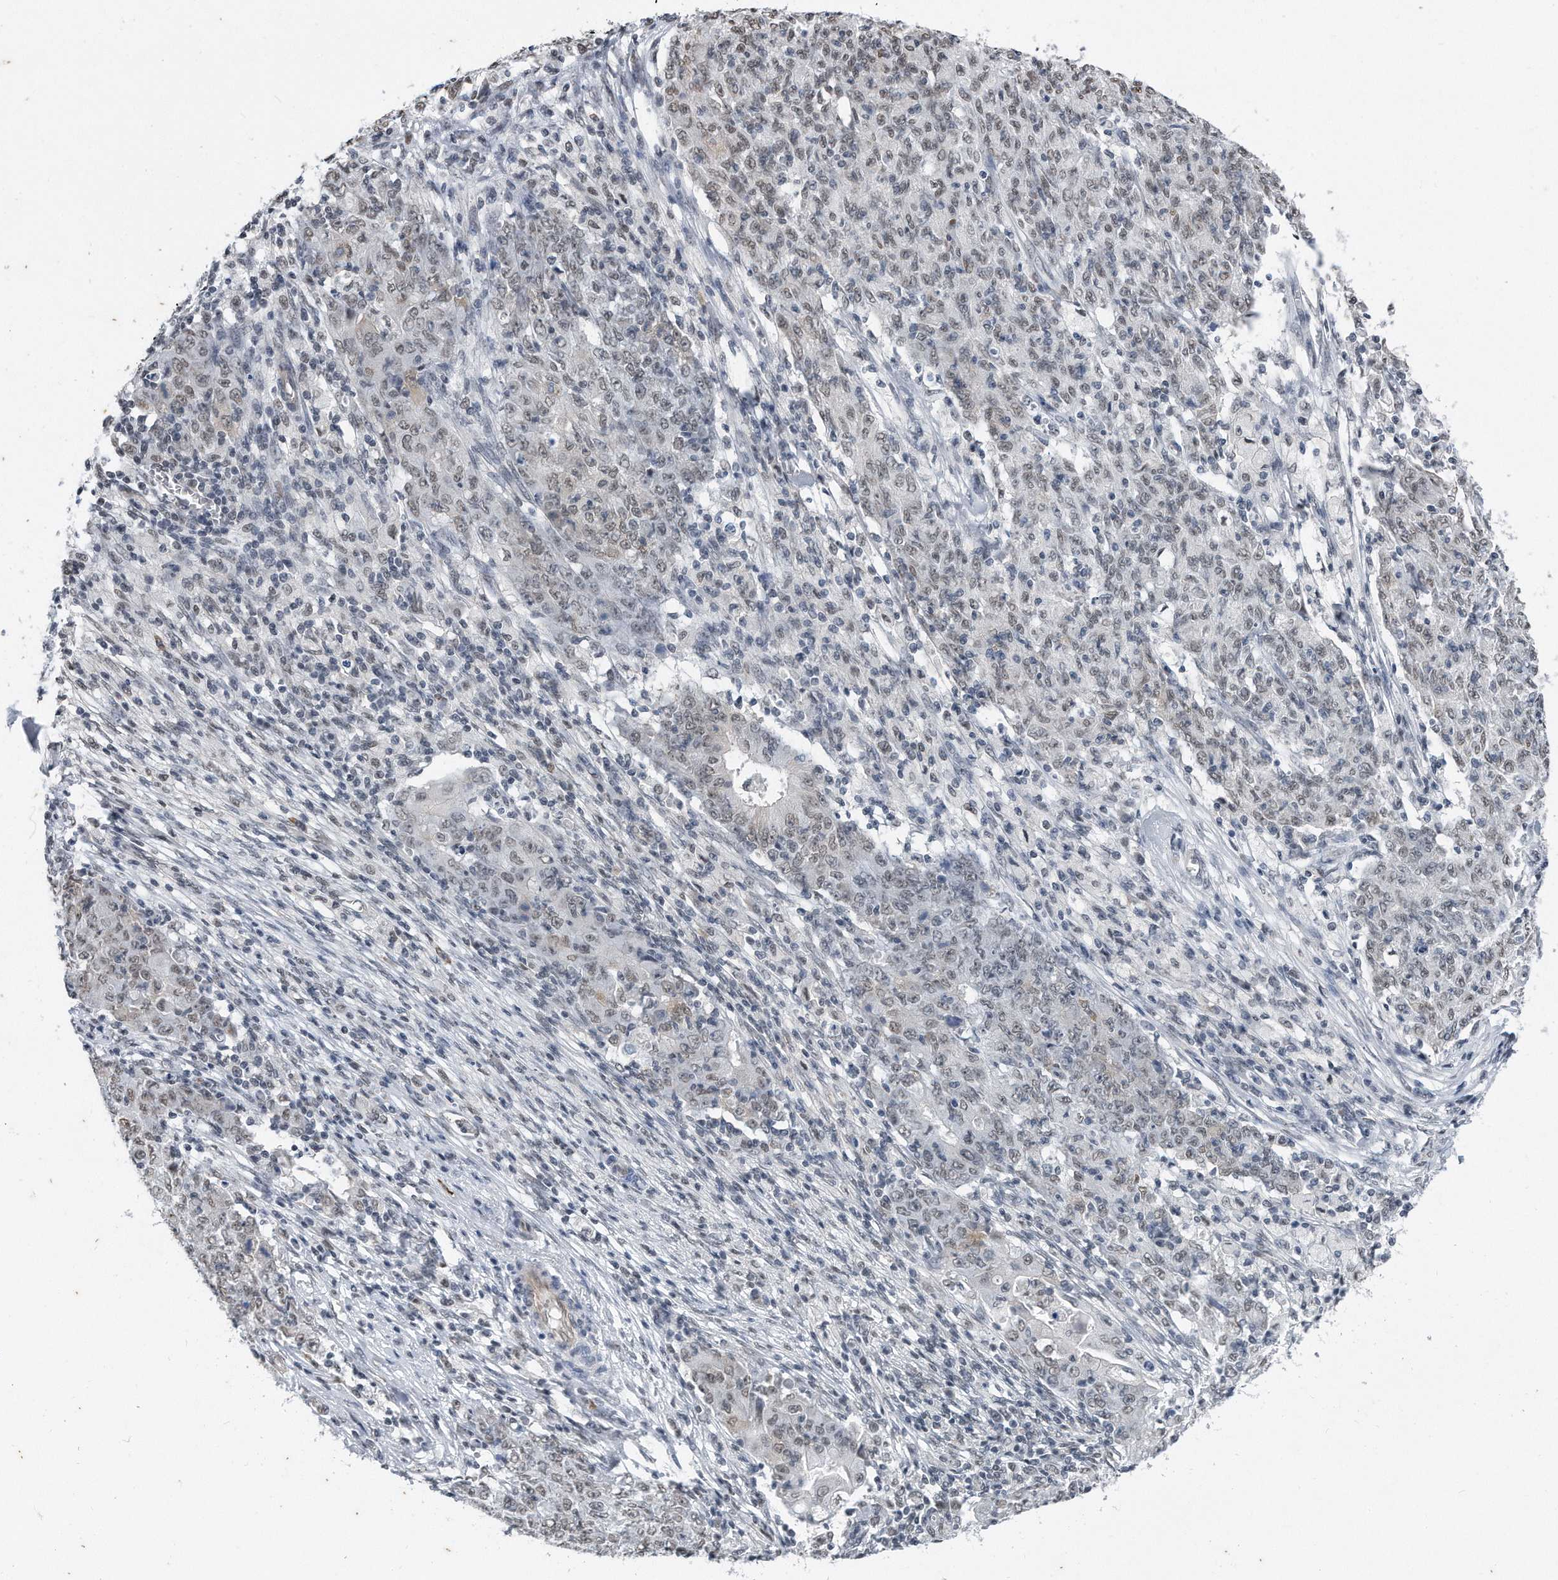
{"staining": {"intensity": "weak", "quantity": "<25%", "location": "nuclear"}, "tissue": "ovarian cancer", "cell_type": "Tumor cells", "image_type": "cancer", "snomed": [{"axis": "morphology", "description": "Carcinoma, endometroid"}, {"axis": "topography", "description": "Ovary"}], "caption": "Histopathology image shows no protein expression in tumor cells of ovarian endometroid carcinoma tissue. Brightfield microscopy of immunohistochemistry (IHC) stained with DAB (3,3'-diaminobenzidine) (brown) and hematoxylin (blue), captured at high magnification.", "gene": "TP53INP1", "patient": {"sex": "female", "age": 42}}